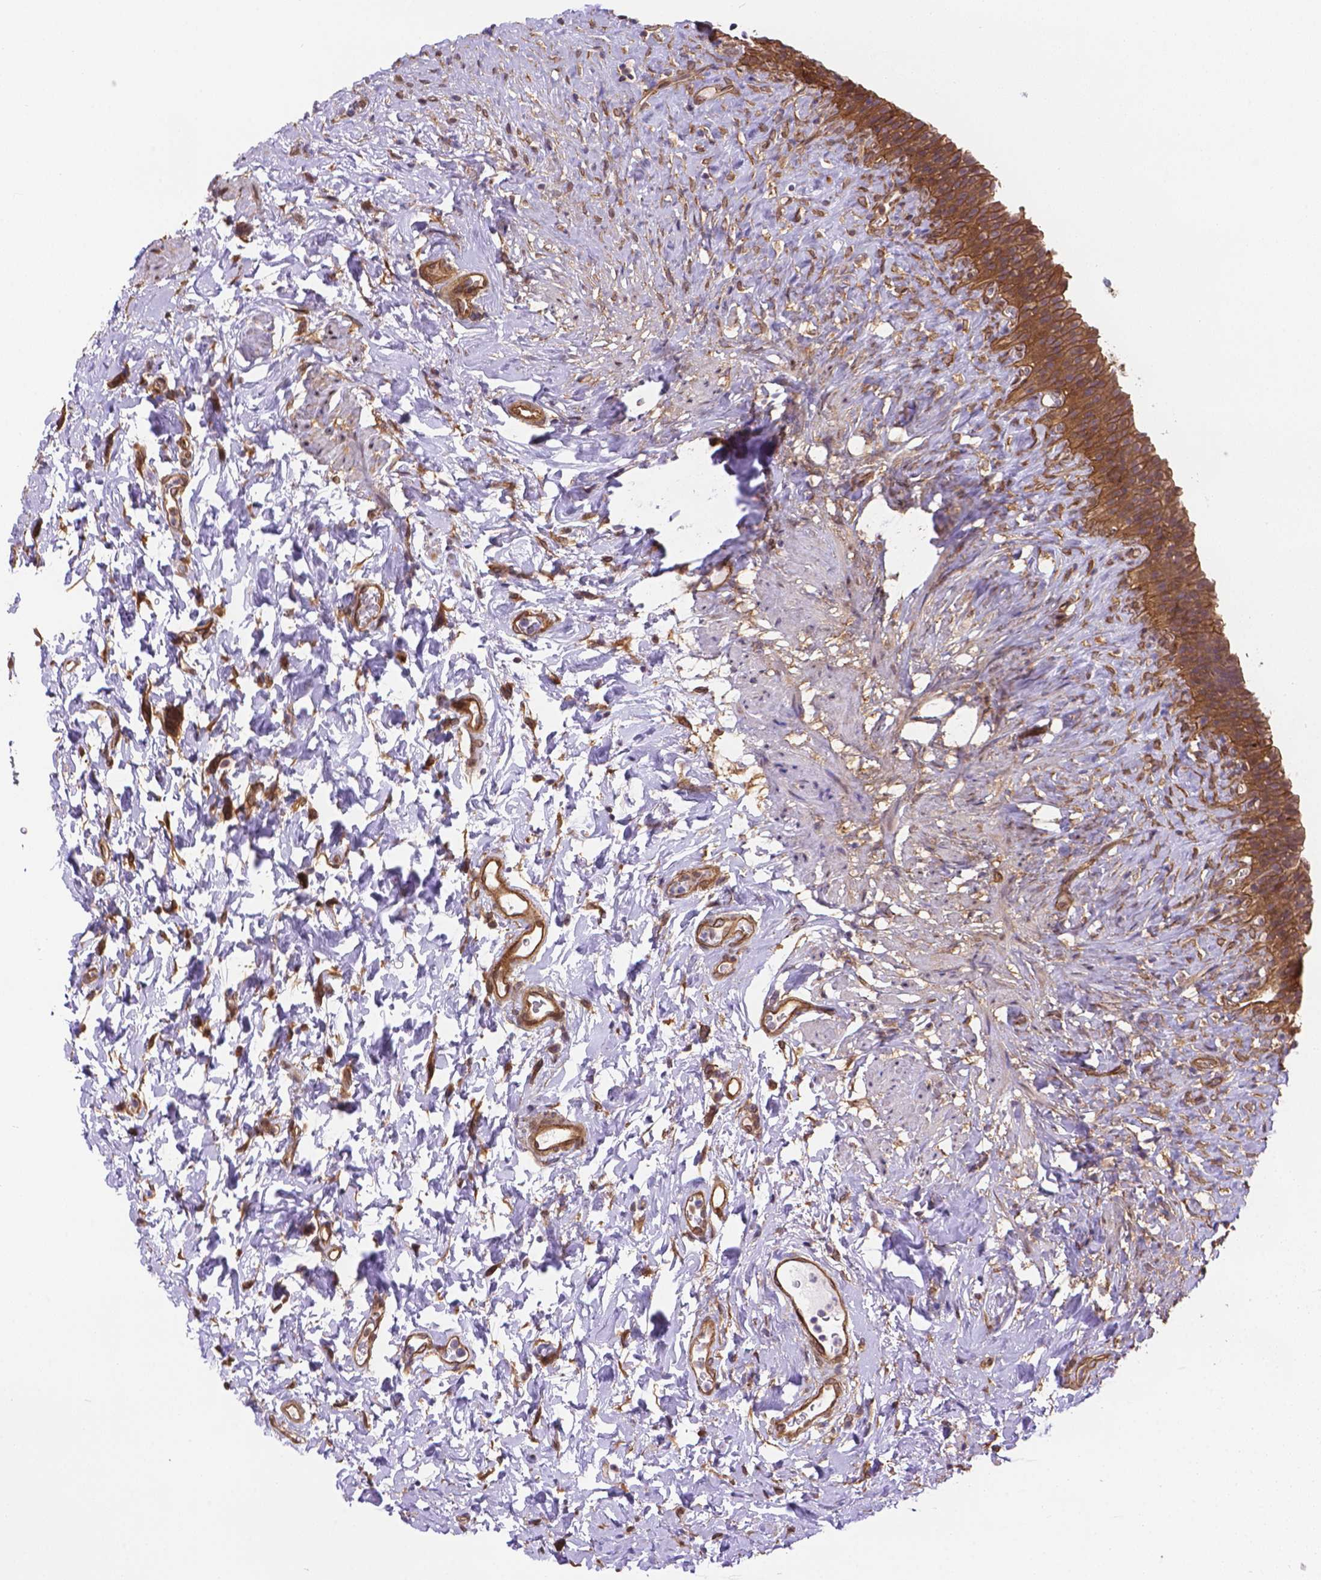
{"staining": {"intensity": "moderate", "quantity": ">75%", "location": "cytoplasmic/membranous"}, "tissue": "urinary bladder", "cell_type": "Urothelial cells", "image_type": "normal", "snomed": [{"axis": "morphology", "description": "Normal tissue, NOS"}, {"axis": "topography", "description": "Urinary bladder"}], "caption": "A photomicrograph of human urinary bladder stained for a protein exhibits moderate cytoplasmic/membranous brown staining in urothelial cells. The staining was performed using DAB (3,3'-diaminobenzidine) to visualize the protein expression in brown, while the nuclei were stained in blue with hematoxylin (Magnification: 20x).", "gene": "YAP1", "patient": {"sex": "male", "age": 76}}